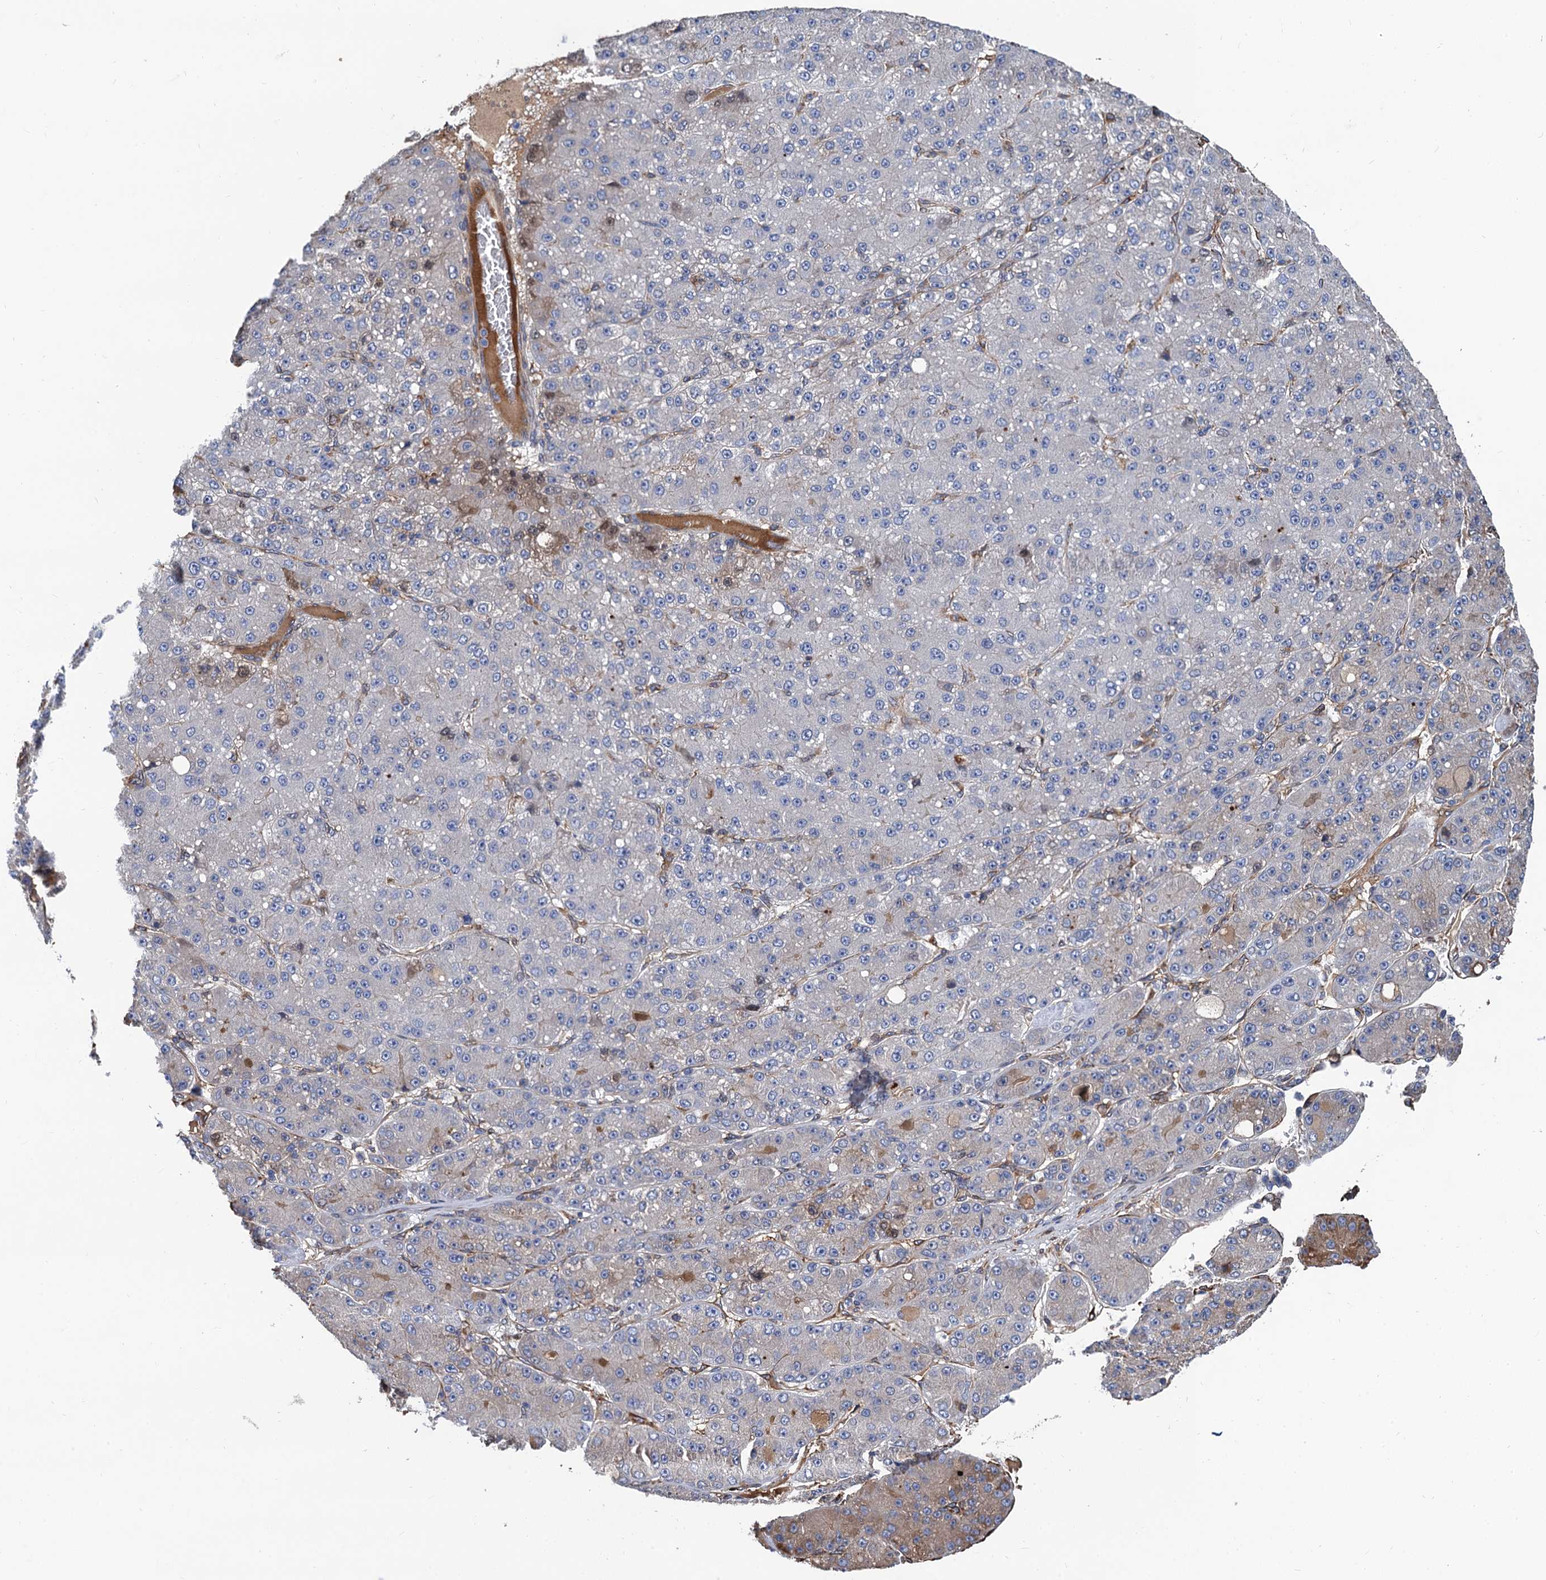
{"staining": {"intensity": "negative", "quantity": "none", "location": "none"}, "tissue": "liver cancer", "cell_type": "Tumor cells", "image_type": "cancer", "snomed": [{"axis": "morphology", "description": "Carcinoma, Hepatocellular, NOS"}, {"axis": "topography", "description": "Liver"}], "caption": "Tumor cells are negative for protein expression in human liver cancer (hepatocellular carcinoma). (DAB immunohistochemistry (IHC) visualized using brightfield microscopy, high magnification).", "gene": "CNNM1", "patient": {"sex": "male", "age": 67}}